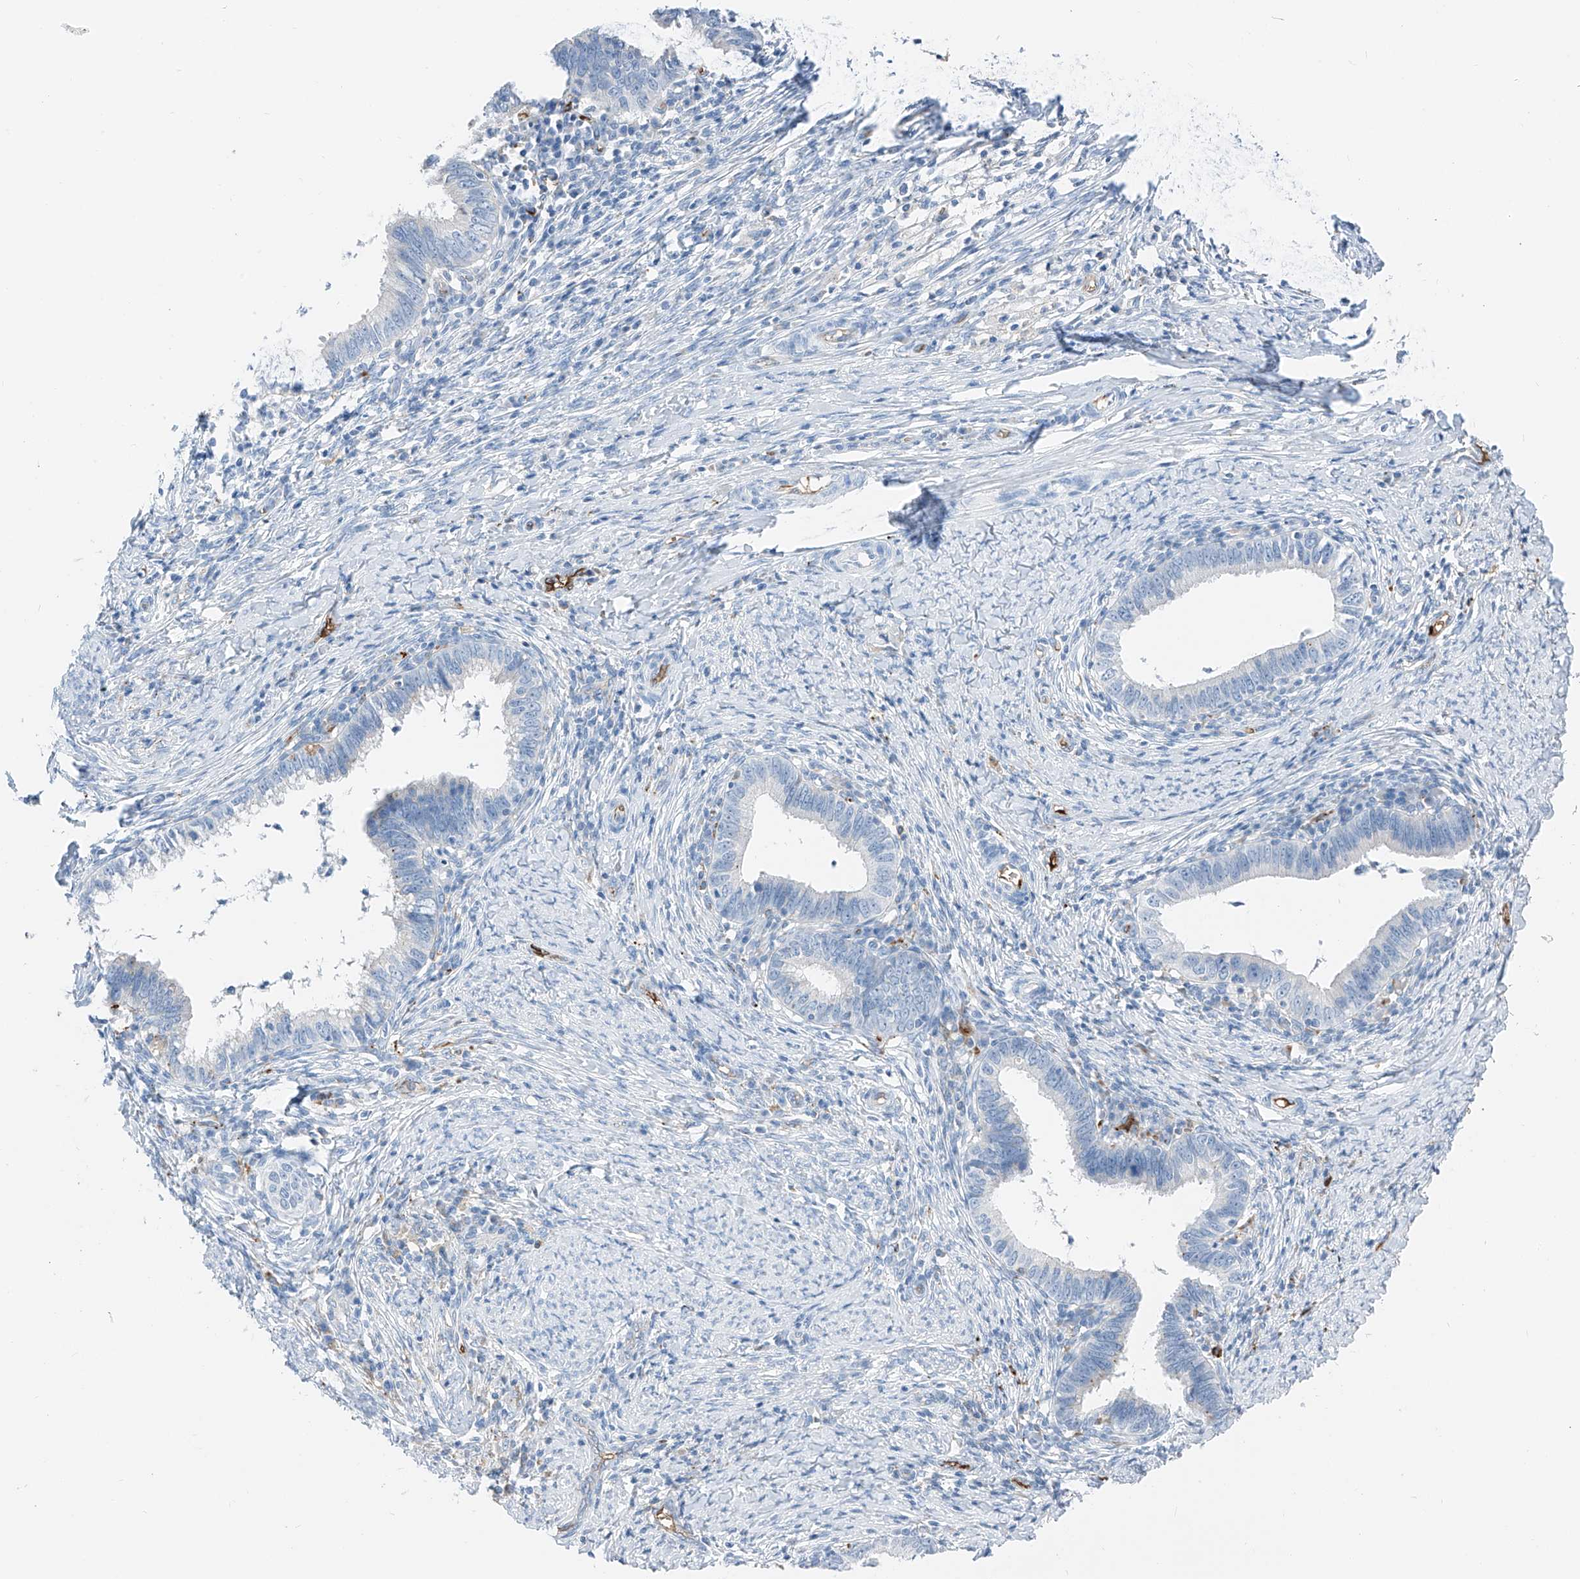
{"staining": {"intensity": "negative", "quantity": "none", "location": "none"}, "tissue": "cervical cancer", "cell_type": "Tumor cells", "image_type": "cancer", "snomed": [{"axis": "morphology", "description": "Adenocarcinoma, NOS"}, {"axis": "topography", "description": "Cervix"}], "caption": "Adenocarcinoma (cervical) stained for a protein using immunohistochemistry displays no expression tumor cells.", "gene": "PRSS23", "patient": {"sex": "female", "age": 36}}